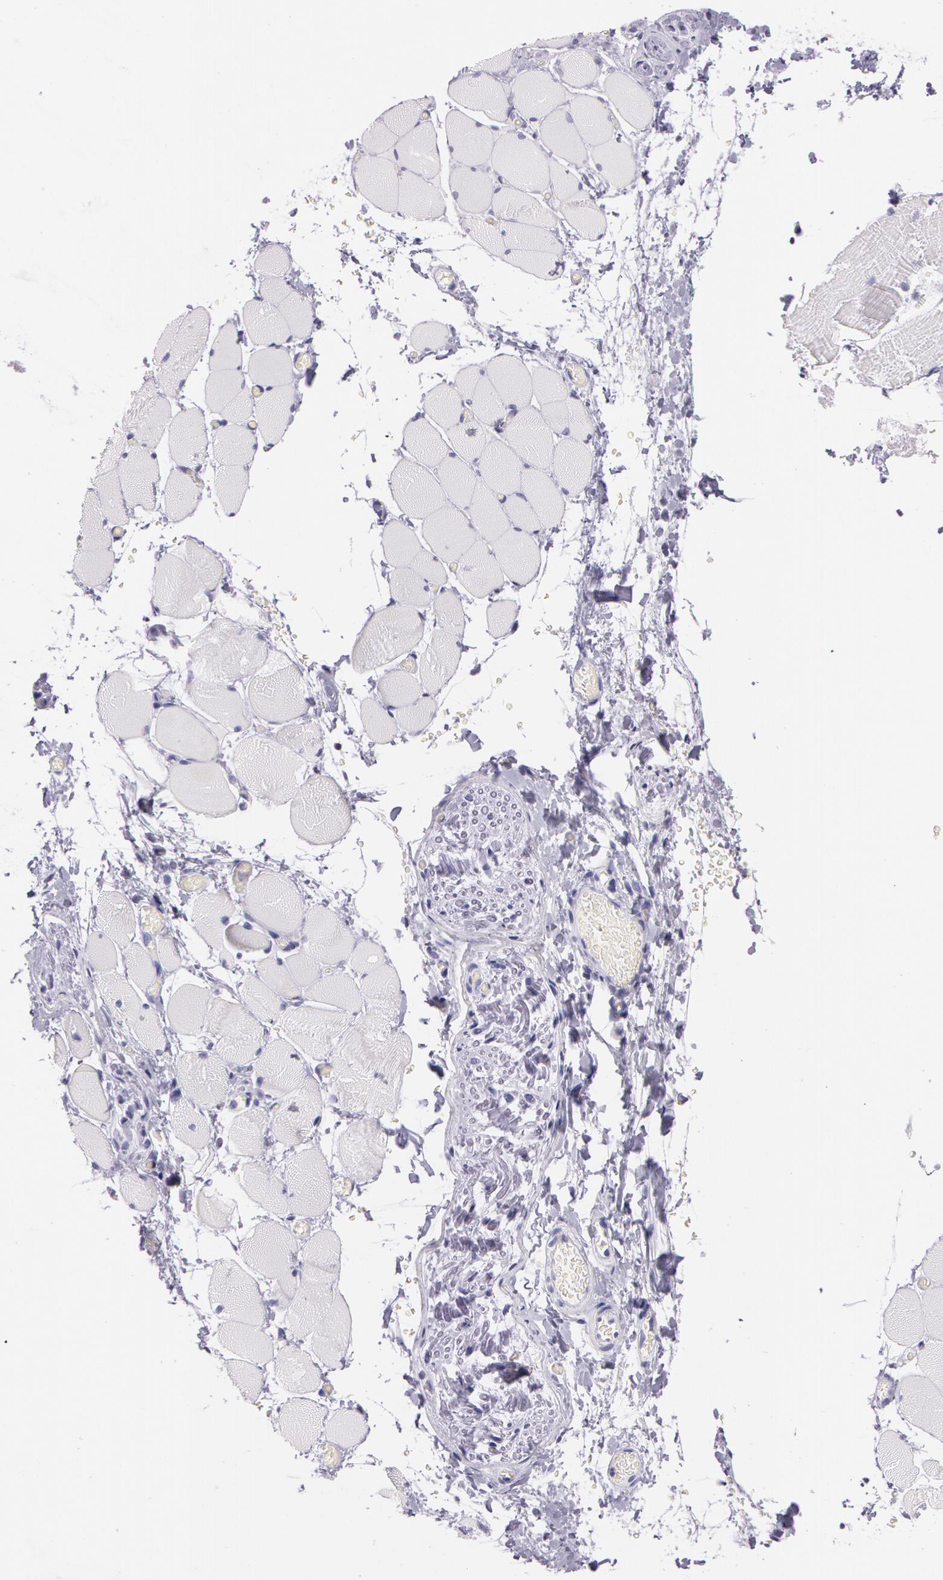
{"staining": {"intensity": "negative", "quantity": "none", "location": "none"}, "tissue": "skeletal muscle", "cell_type": "Myocytes", "image_type": "normal", "snomed": [{"axis": "morphology", "description": "Normal tissue, NOS"}, {"axis": "topography", "description": "Skeletal muscle"}, {"axis": "topography", "description": "Soft tissue"}], "caption": "Immunohistochemical staining of unremarkable human skeletal muscle shows no significant positivity in myocytes.", "gene": "LY75", "patient": {"sex": "female", "age": 58}}